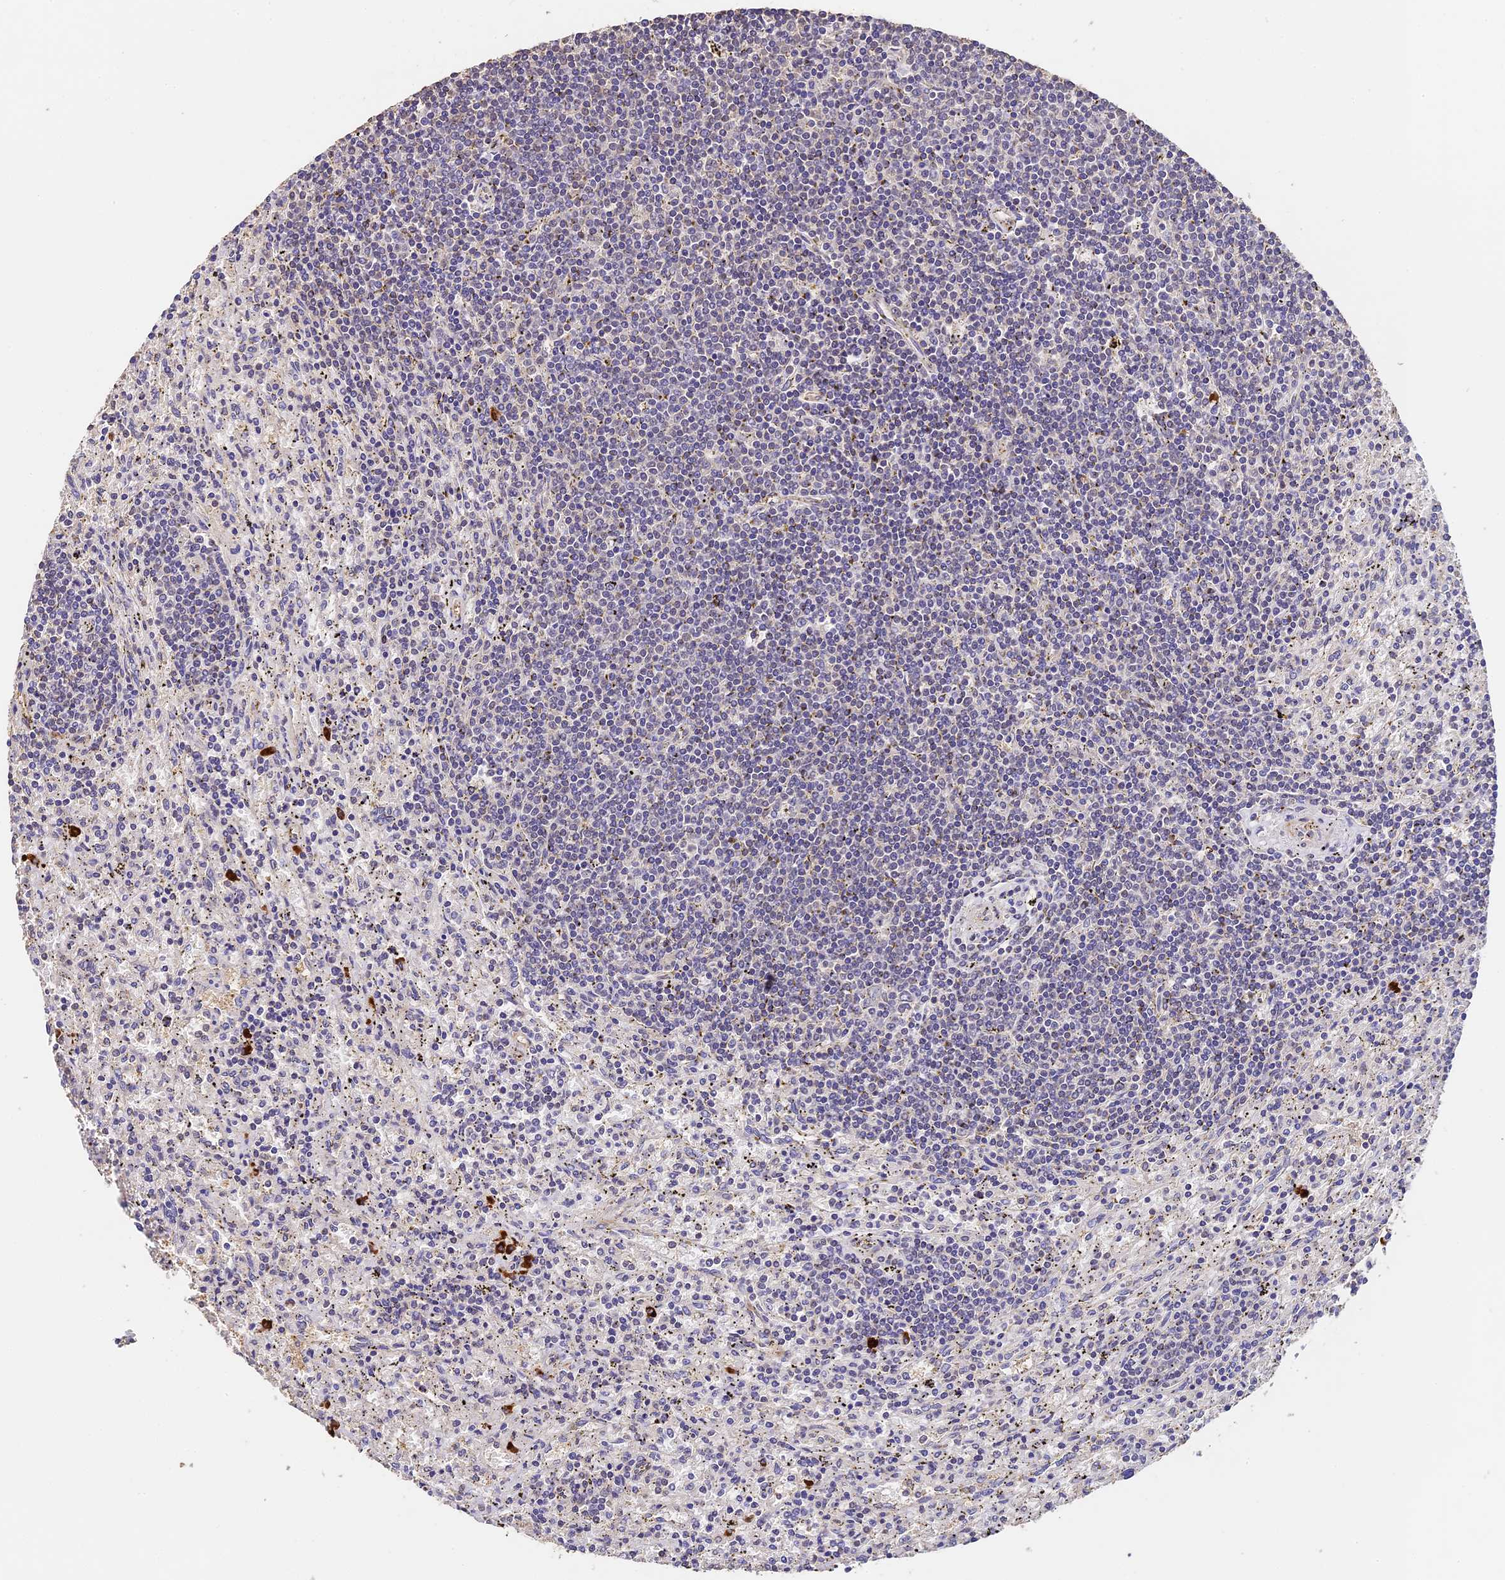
{"staining": {"intensity": "negative", "quantity": "none", "location": "none"}, "tissue": "lymphoma", "cell_type": "Tumor cells", "image_type": "cancer", "snomed": [{"axis": "morphology", "description": "Malignant lymphoma, non-Hodgkin's type, Low grade"}, {"axis": "topography", "description": "Spleen"}], "caption": "The photomicrograph exhibits no significant expression in tumor cells of lymphoma.", "gene": "SLC11A1", "patient": {"sex": "male", "age": 76}}